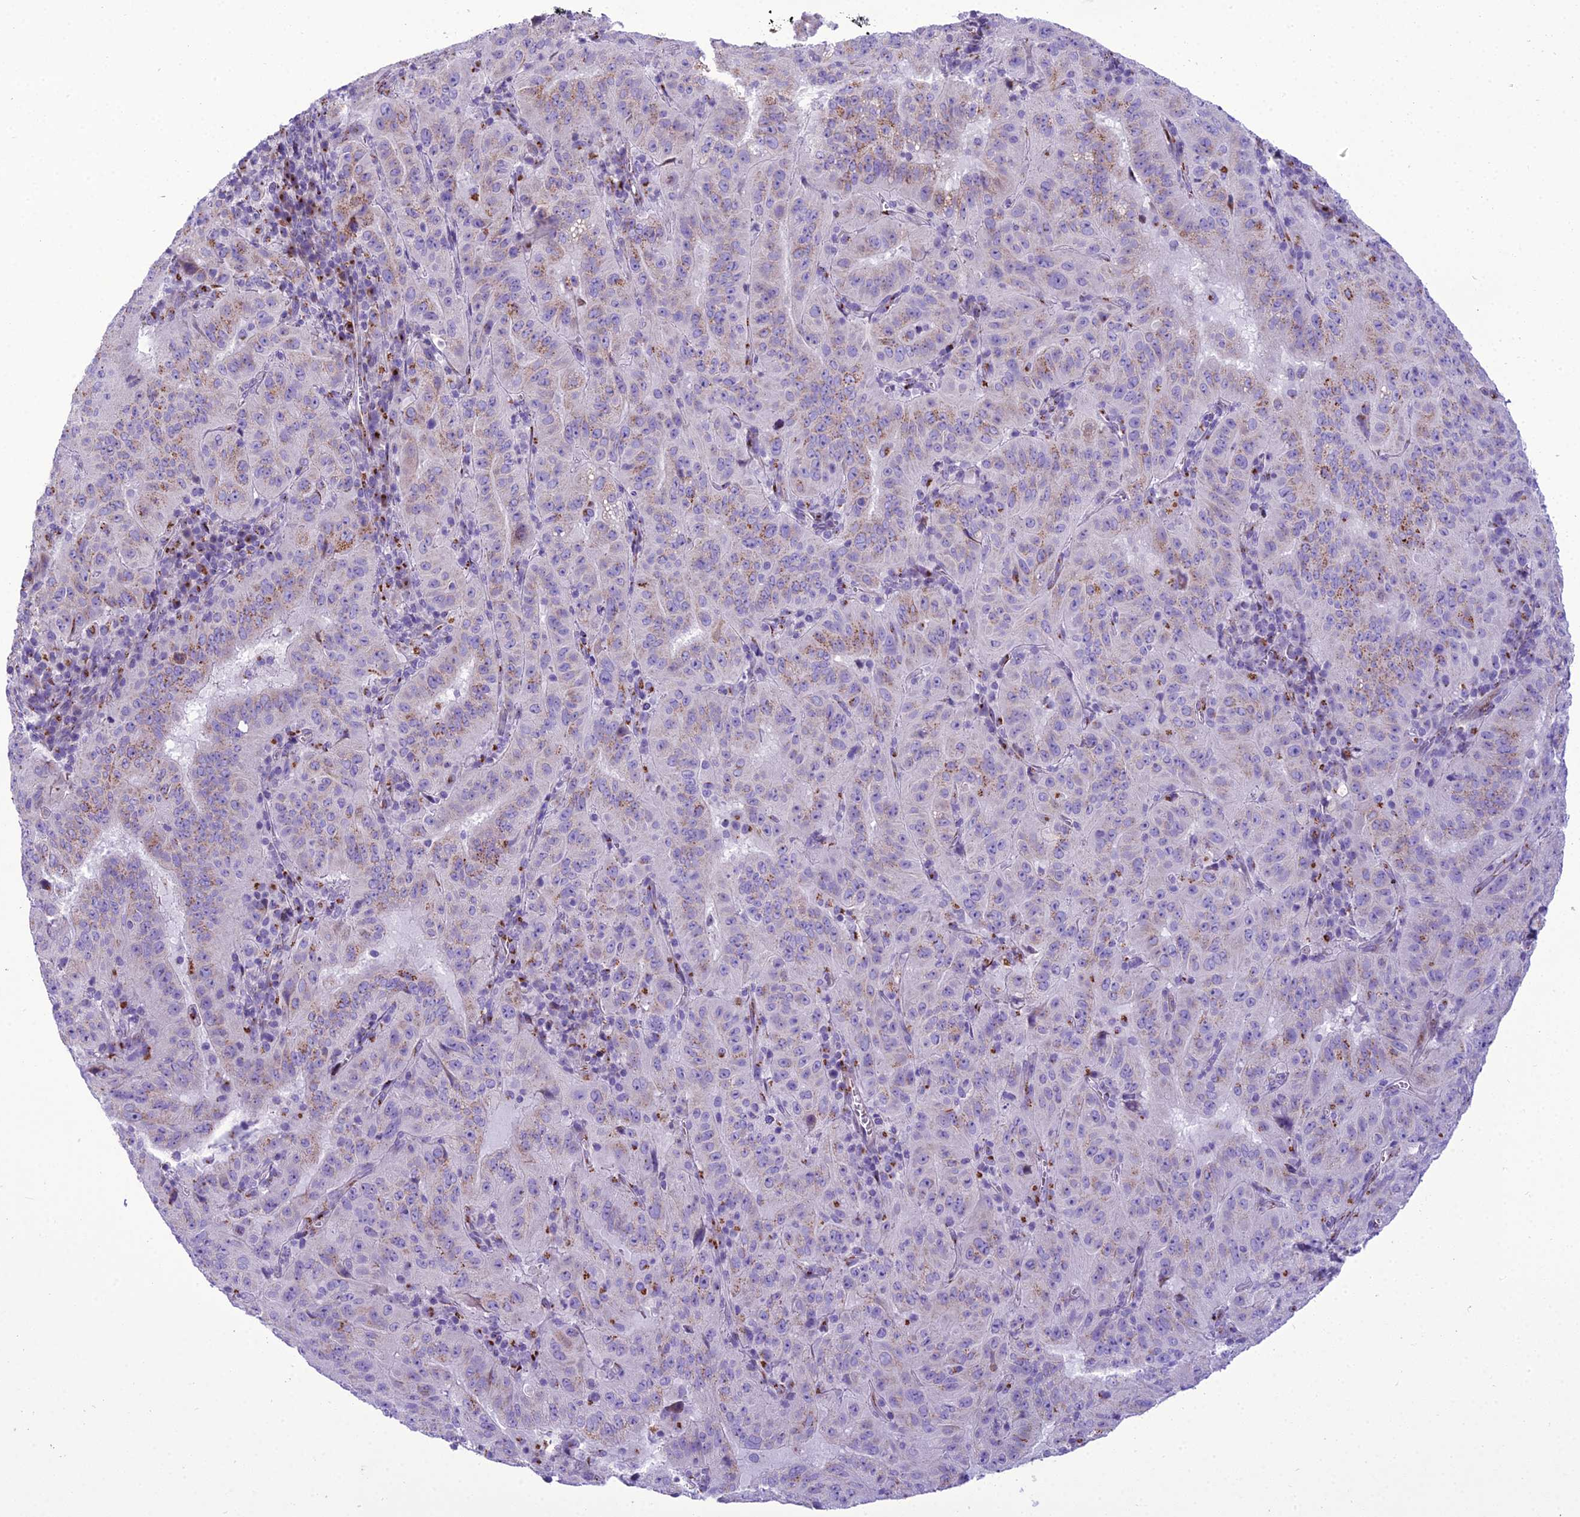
{"staining": {"intensity": "moderate", "quantity": "25%-75%", "location": "cytoplasmic/membranous"}, "tissue": "pancreatic cancer", "cell_type": "Tumor cells", "image_type": "cancer", "snomed": [{"axis": "morphology", "description": "Adenocarcinoma, NOS"}, {"axis": "topography", "description": "Pancreas"}], "caption": "Moderate cytoplasmic/membranous positivity for a protein is identified in approximately 25%-75% of tumor cells of adenocarcinoma (pancreatic) using IHC.", "gene": "GOLM2", "patient": {"sex": "male", "age": 63}}